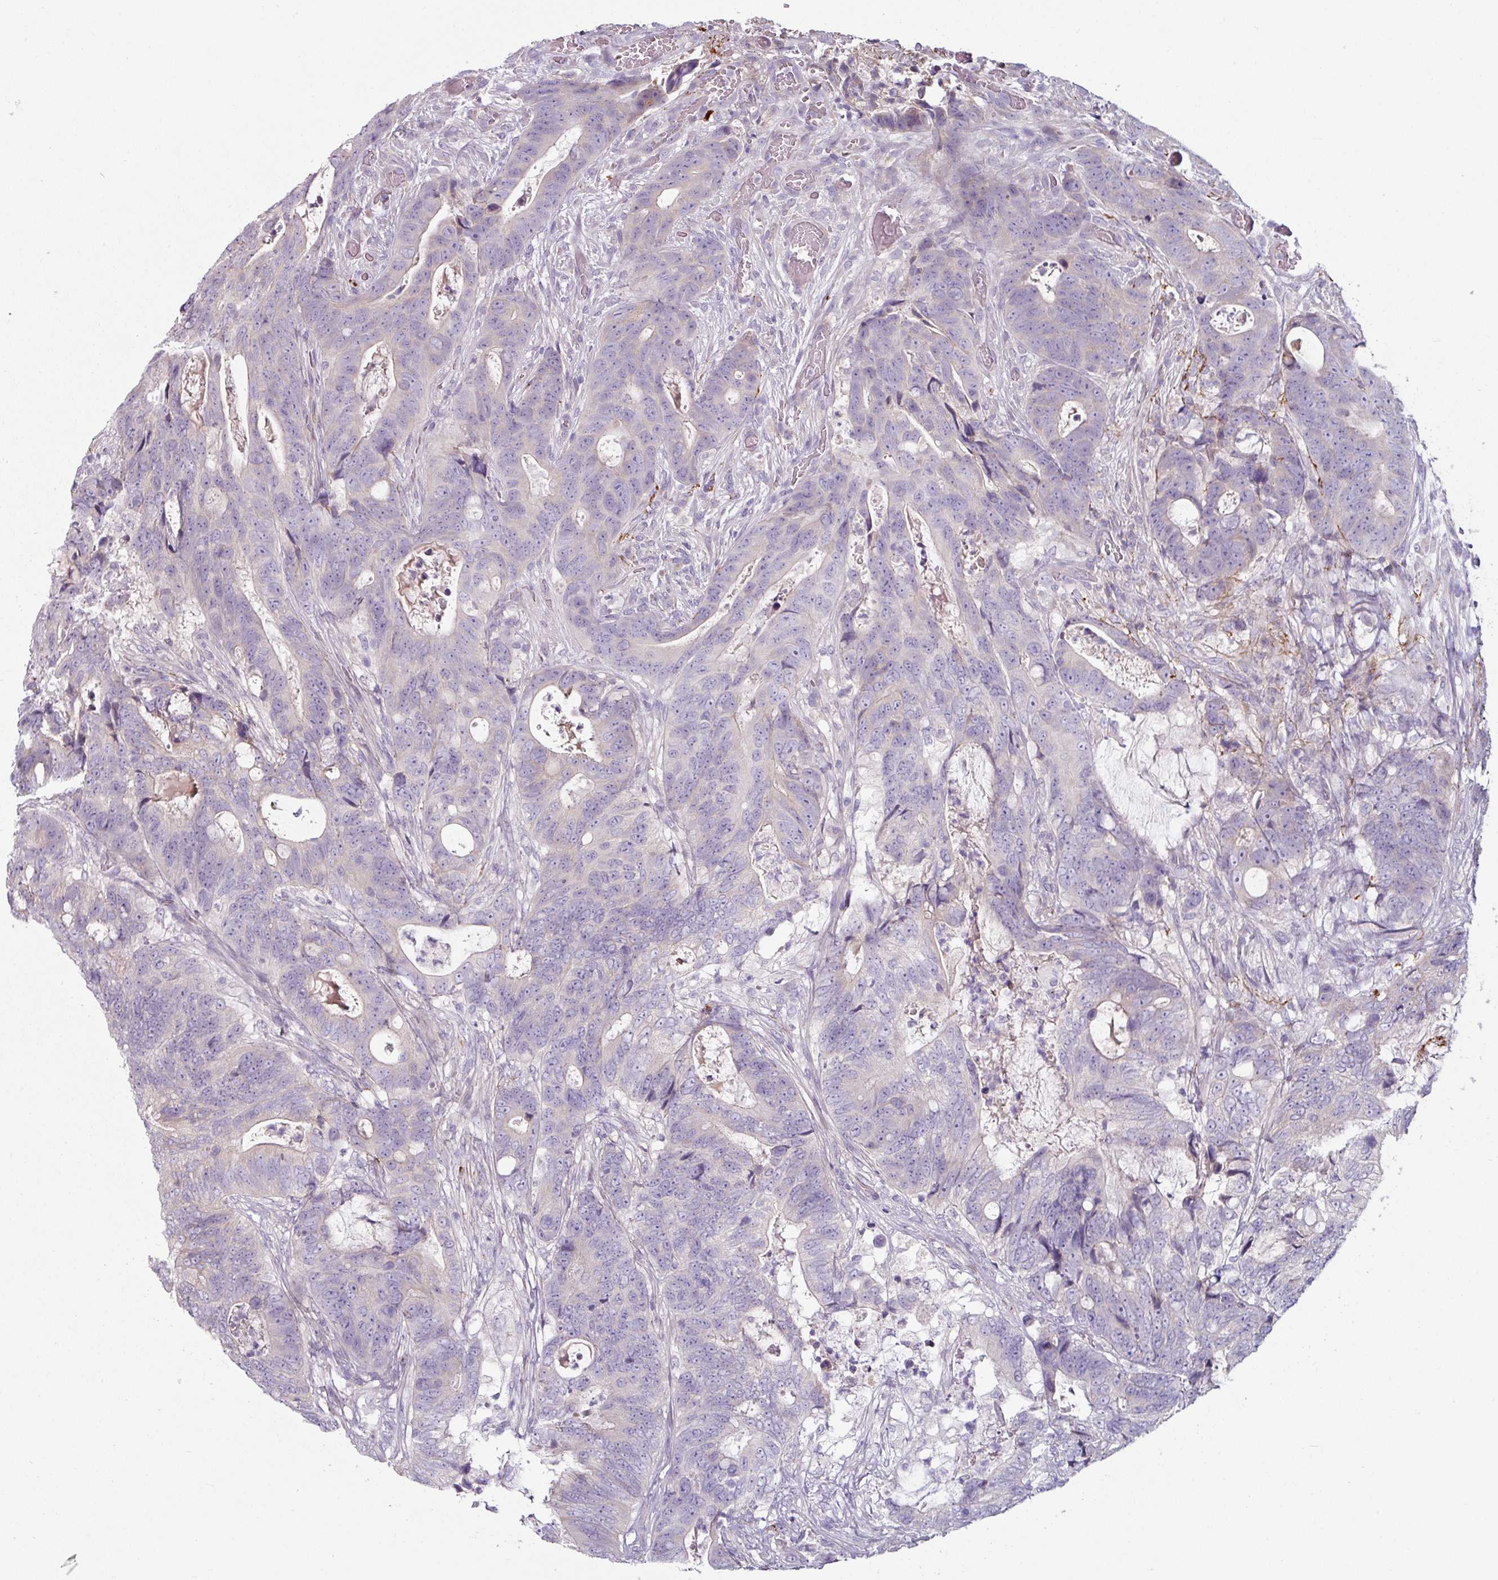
{"staining": {"intensity": "negative", "quantity": "none", "location": "none"}, "tissue": "colorectal cancer", "cell_type": "Tumor cells", "image_type": "cancer", "snomed": [{"axis": "morphology", "description": "Adenocarcinoma, NOS"}, {"axis": "topography", "description": "Colon"}], "caption": "Immunohistochemical staining of human colorectal adenocarcinoma shows no significant staining in tumor cells.", "gene": "MTMR14", "patient": {"sex": "female", "age": 82}}